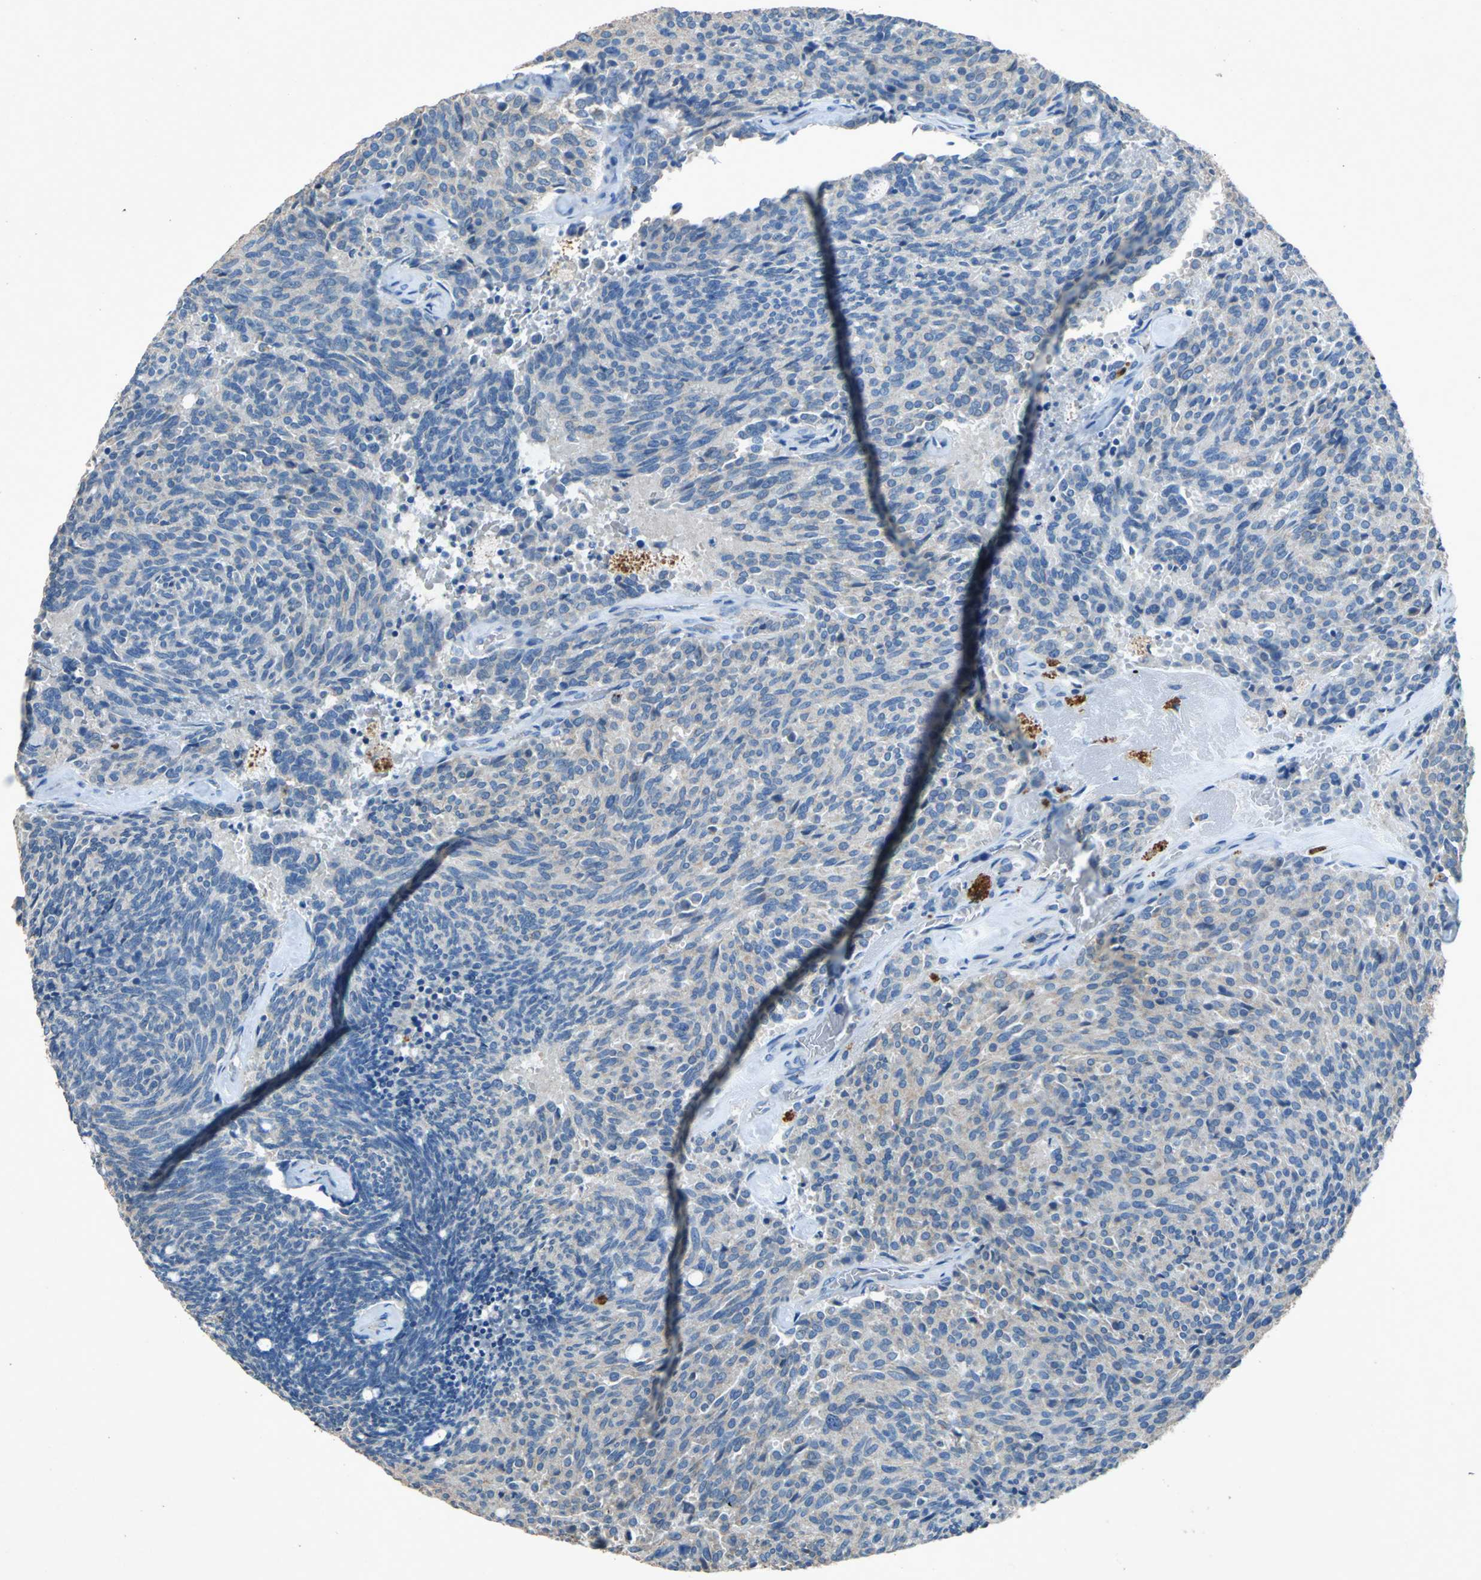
{"staining": {"intensity": "weak", "quantity": ">75%", "location": "cytoplasmic/membranous"}, "tissue": "carcinoid", "cell_type": "Tumor cells", "image_type": "cancer", "snomed": [{"axis": "morphology", "description": "Carcinoid, malignant, NOS"}, {"axis": "topography", "description": "Pancreas"}], "caption": "Human carcinoid stained with a protein marker demonstrates weak staining in tumor cells.", "gene": "ADAMTS5", "patient": {"sex": "female", "age": 54}}